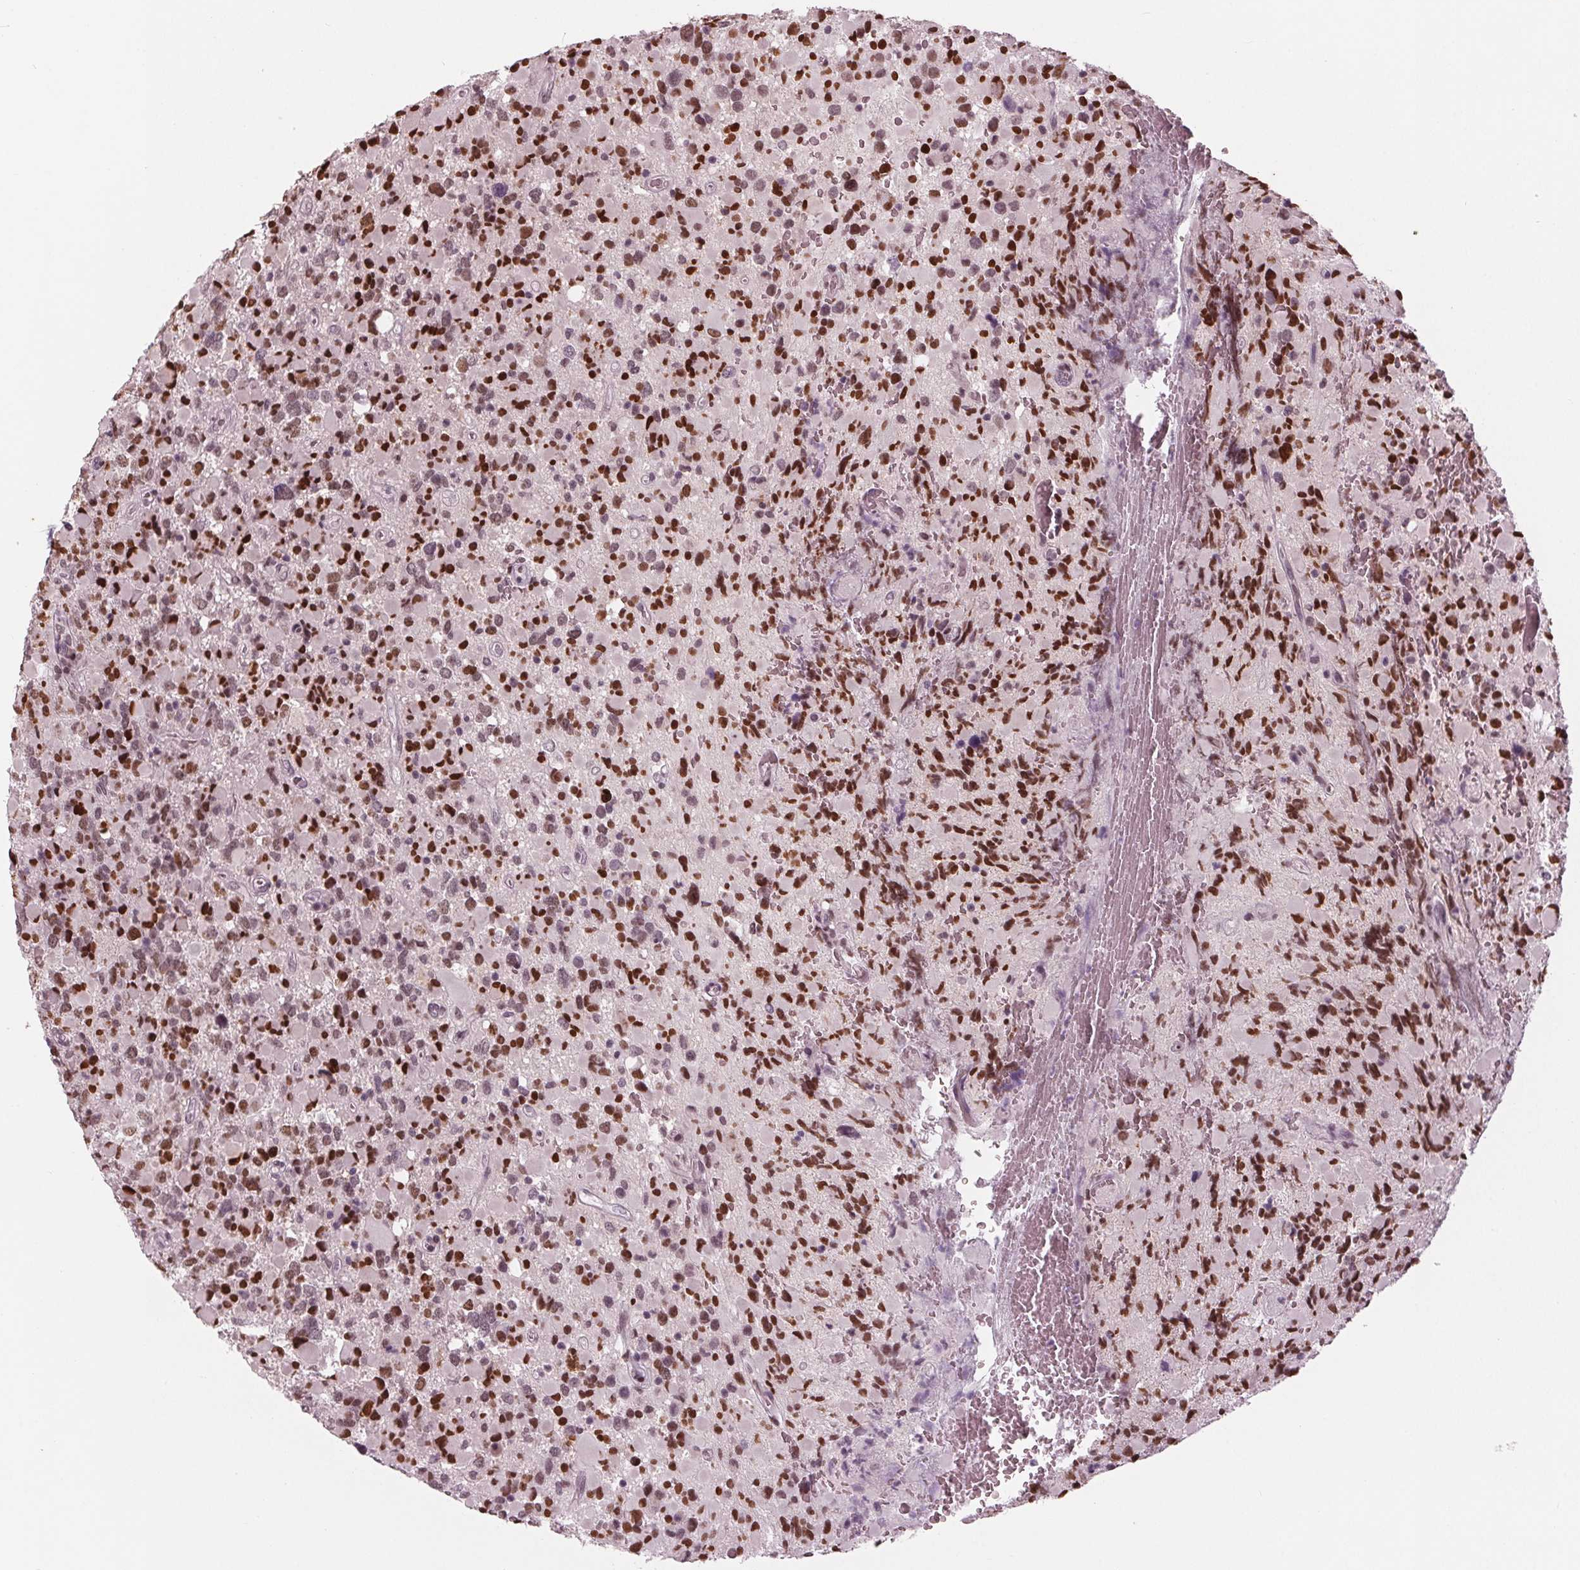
{"staining": {"intensity": "strong", "quantity": "25%-75%", "location": "nuclear"}, "tissue": "glioma", "cell_type": "Tumor cells", "image_type": "cancer", "snomed": [{"axis": "morphology", "description": "Glioma, malignant, High grade"}, {"axis": "topography", "description": "Brain"}], "caption": "Malignant glioma (high-grade) stained with a brown dye reveals strong nuclear positive staining in approximately 25%-75% of tumor cells.", "gene": "DNMT3L", "patient": {"sex": "female", "age": 40}}